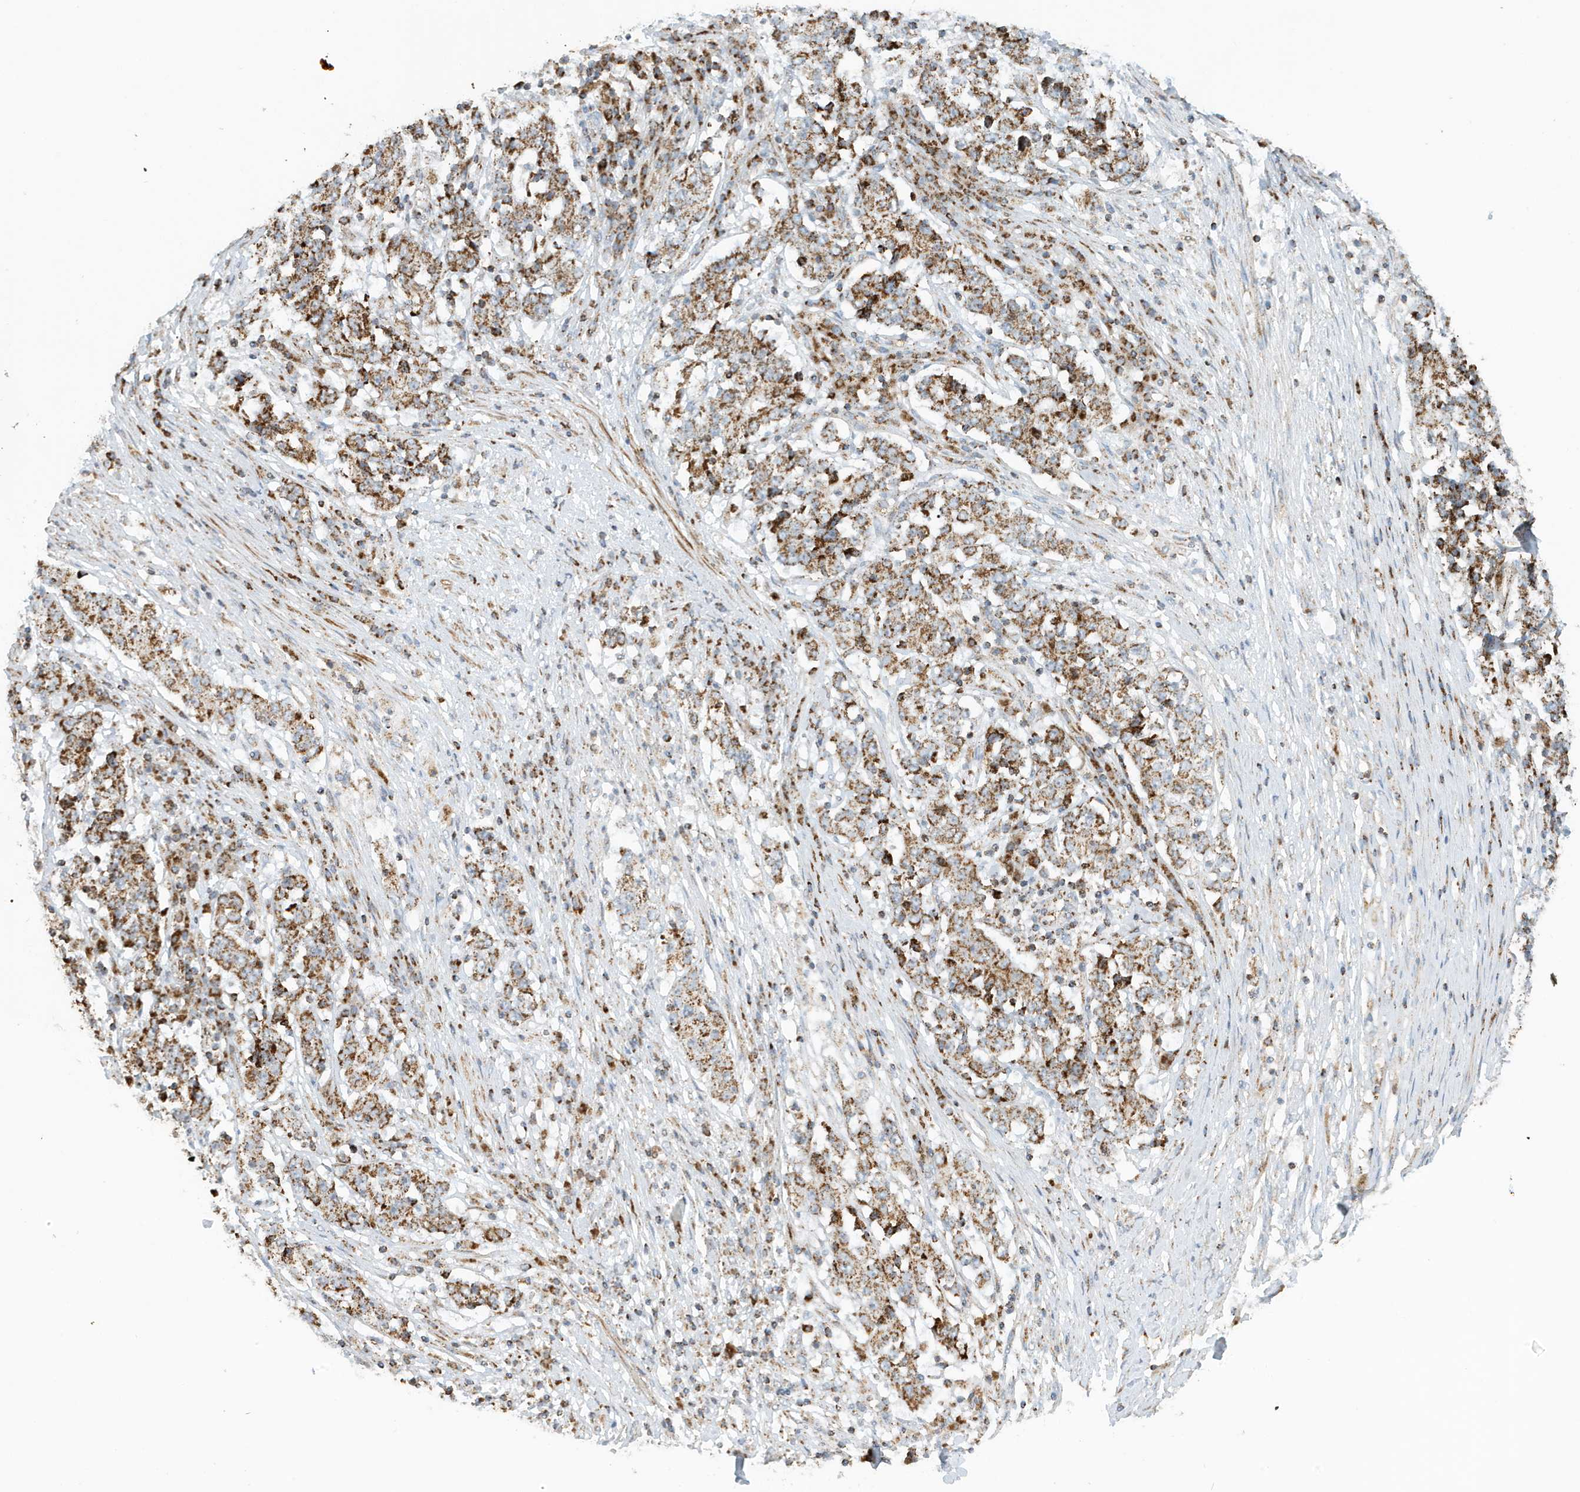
{"staining": {"intensity": "moderate", "quantity": ">75%", "location": "cytoplasmic/membranous"}, "tissue": "stomach cancer", "cell_type": "Tumor cells", "image_type": "cancer", "snomed": [{"axis": "morphology", "description": "Adenocarcinoma, NOS"}, {"axis": "topography", "description": "Stomach"}], "caption": "Human adenocarcinoma (stomach) stained with a protein marker displays moderate staining in tumor cells.", "gene": "MAN1A1", "patient": {"sex": "male", "age": 59}}